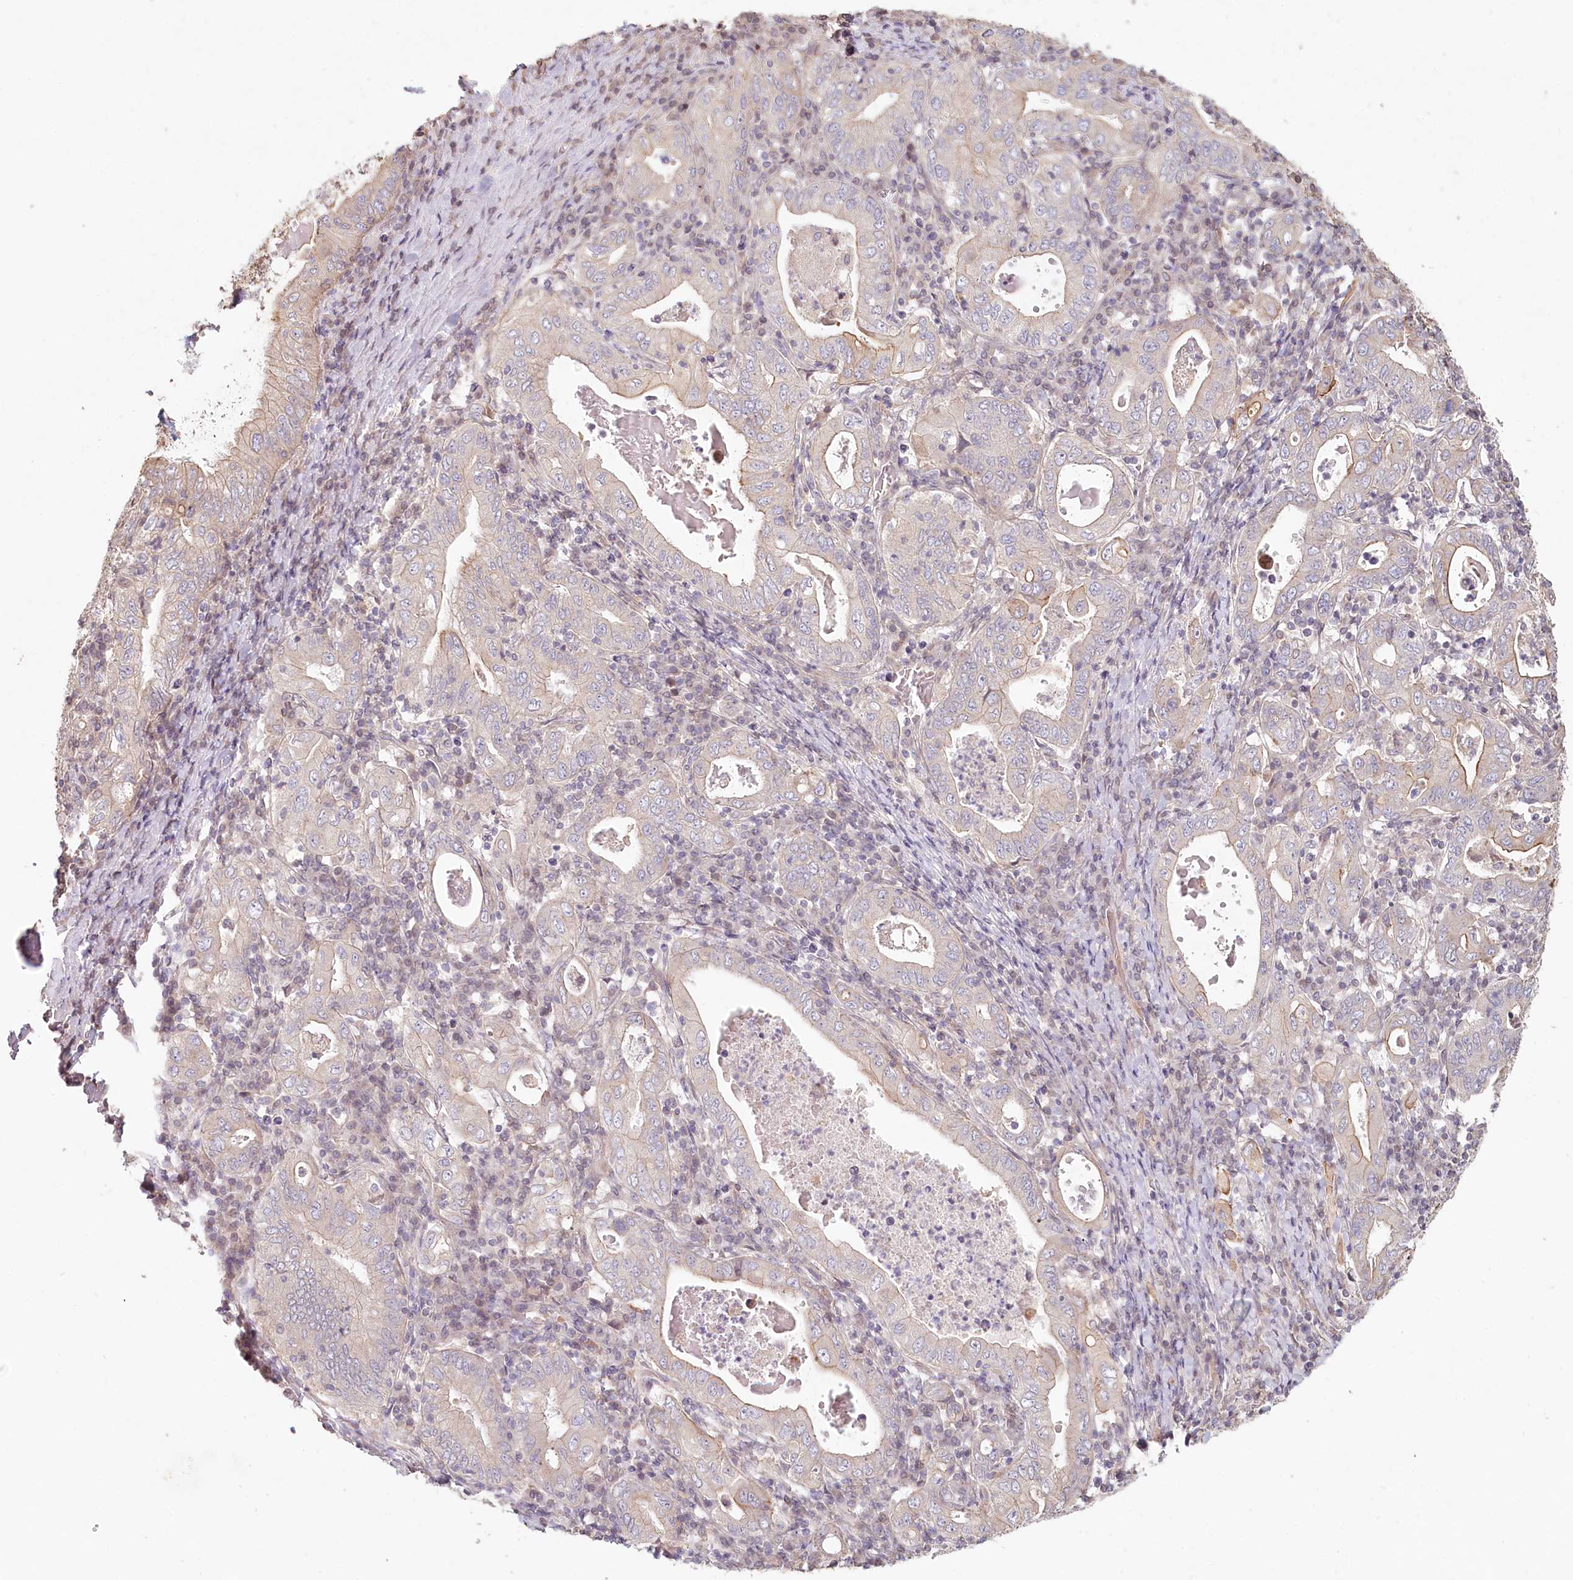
{"staining": {"intensity": "weak", "quantity": "<25%", "location": "cytoplasmic/membranous"}, "tissue": "stomach cancer", "cell_type": "Tumor cells", "image_type": "cancer", "snomed": [{"axis": "morphology", "description": "Normal tissue, NOS"}, {"axis": "morphology", "description": "Adenocarcinoma, NOS"}, {"axis": "topography", "description": "Esophagus"}, {"axis": "topography", "description": "Stomach, upper"}, {"axis": "topography", "description": "Peripheral nerve tissue"}], "caption": "Immunohistochemical staining of stomach cancer reveals no significant expression in tumor cells. (Immunohistochemistry, brightfield microscopy, high magnification).", "gene": "TCHP", "patient": {"sex": "male", "age": 62}}